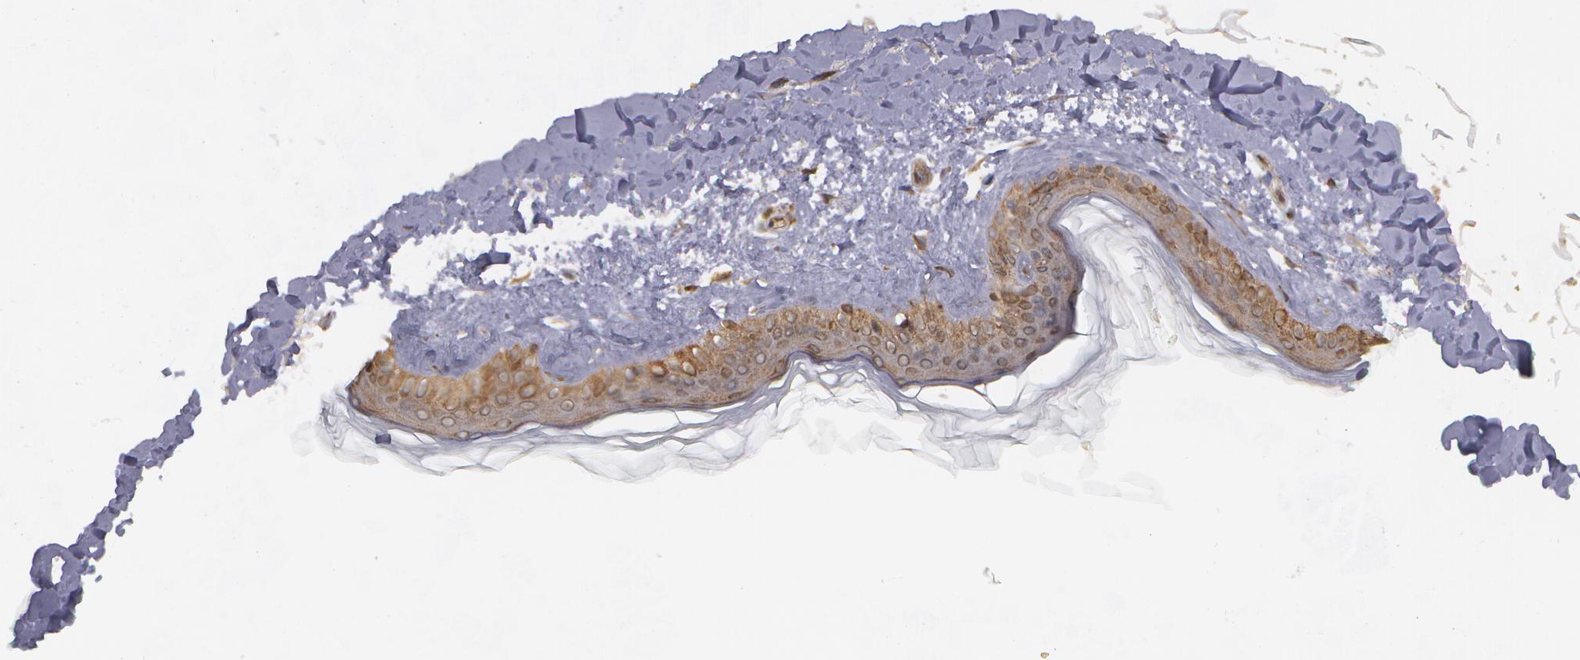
{"staining": {"intensity": "negative", "quantity": "none", "location": "none"}, "tissue": "skin", "cell_type": "Fibroblasts", "image_type": "normal", "snomed": [{"axis": "morphology", "description": "Normal tissue, NOS"}, {"axis": "topography", "description": "Skin"}], "caption": "This is a image of IHC staining of benign skin, which shows no positivity in fibroblasts. (Stains: DAB immunohistochemistry (IHC) with hematoxylin counter stain, Microscopy: brightfield microscopy at high magnification).", "gene": "MTHFD1", "patient": {"sex": "female", "age": 56}}